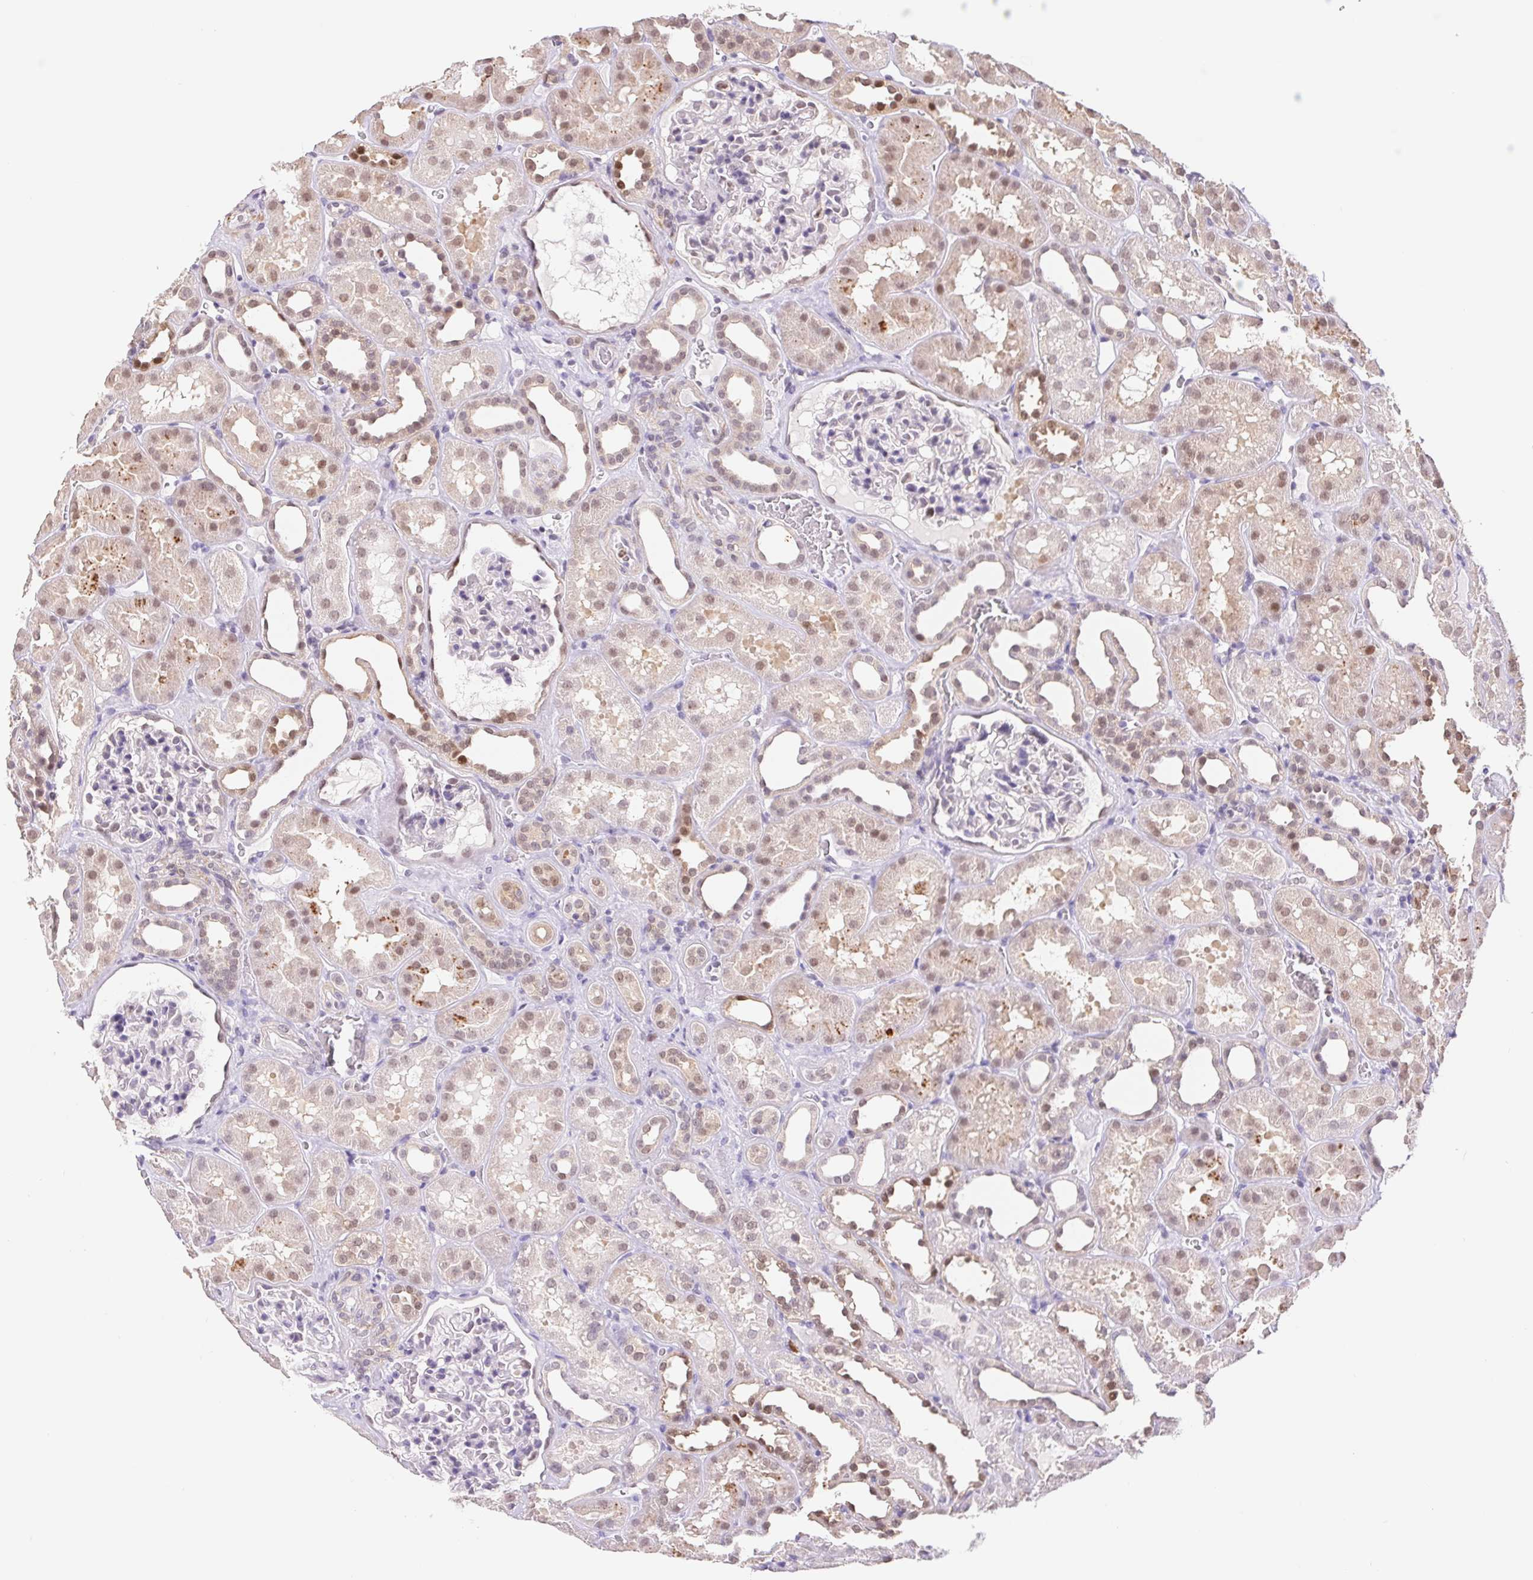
{"staining": {"intensity": "negative", "quantity": "none", "location": "none"}, "tissue": "kidney", "cell_type": "Cells in glomeruli", "image_type": "normal", "snomed": [{"axis": "morphology", "description": "Normal tissue, NOS"}, {"axis": "topography", "description": "Kidney"}], "caption": "Cells in glomeruli show no significant protein positivity in normal kidney. (Brightfield microscopy of DAB (3,3'-diaminobenzidine) immunohistochemistry at high magnification).", "gene": "L3MBTL4", "patient": {"sex": "female", "age": 41}}